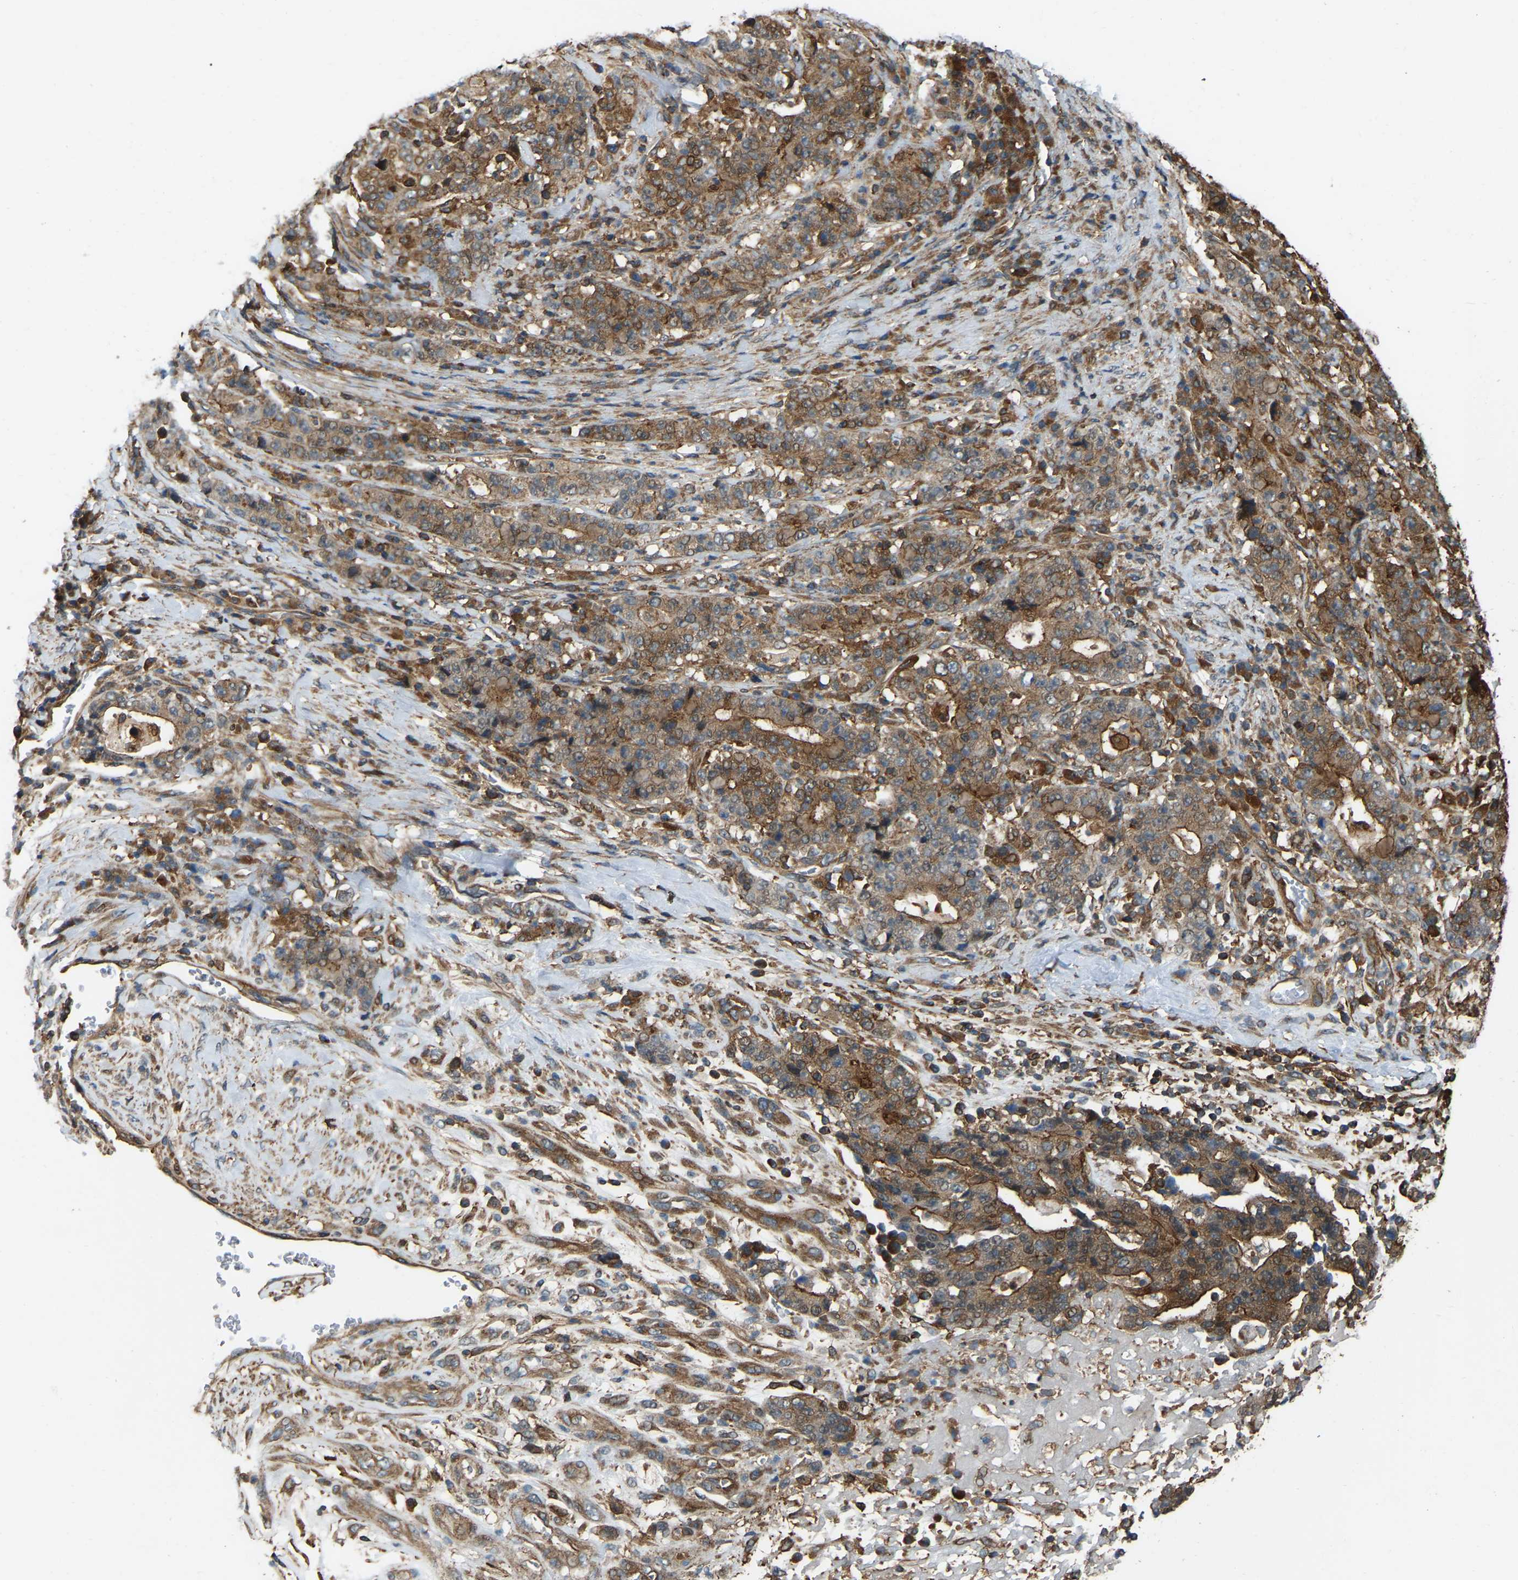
{"staining": {"intensity": "moderate", "quantity": ">75%", "location": "cytoplasmic/membranous"}, "tissue": "stomach cancer", "cell_type": "Tumor cells", "image_type": "cancer", "snomed": [{"axis": "morphology", "description": "Normal tissue, NOS"}, {"axis": "morphology", "description": "Adenocarcinoma, NOS"}, {"axis": "topography", "description": "Stomach, upper"}, {"axis": "topography", "description": "Stomach"}], "caption": "High-power microscopy captured an IHC micrograph of stomach adenocarcinoma, revealing moderate cytoplasmic/membranous positivity in approximately >75% of tumor cells.", "gene": "SAMD9L", "patient": {"sex": "male", "age": 59}}